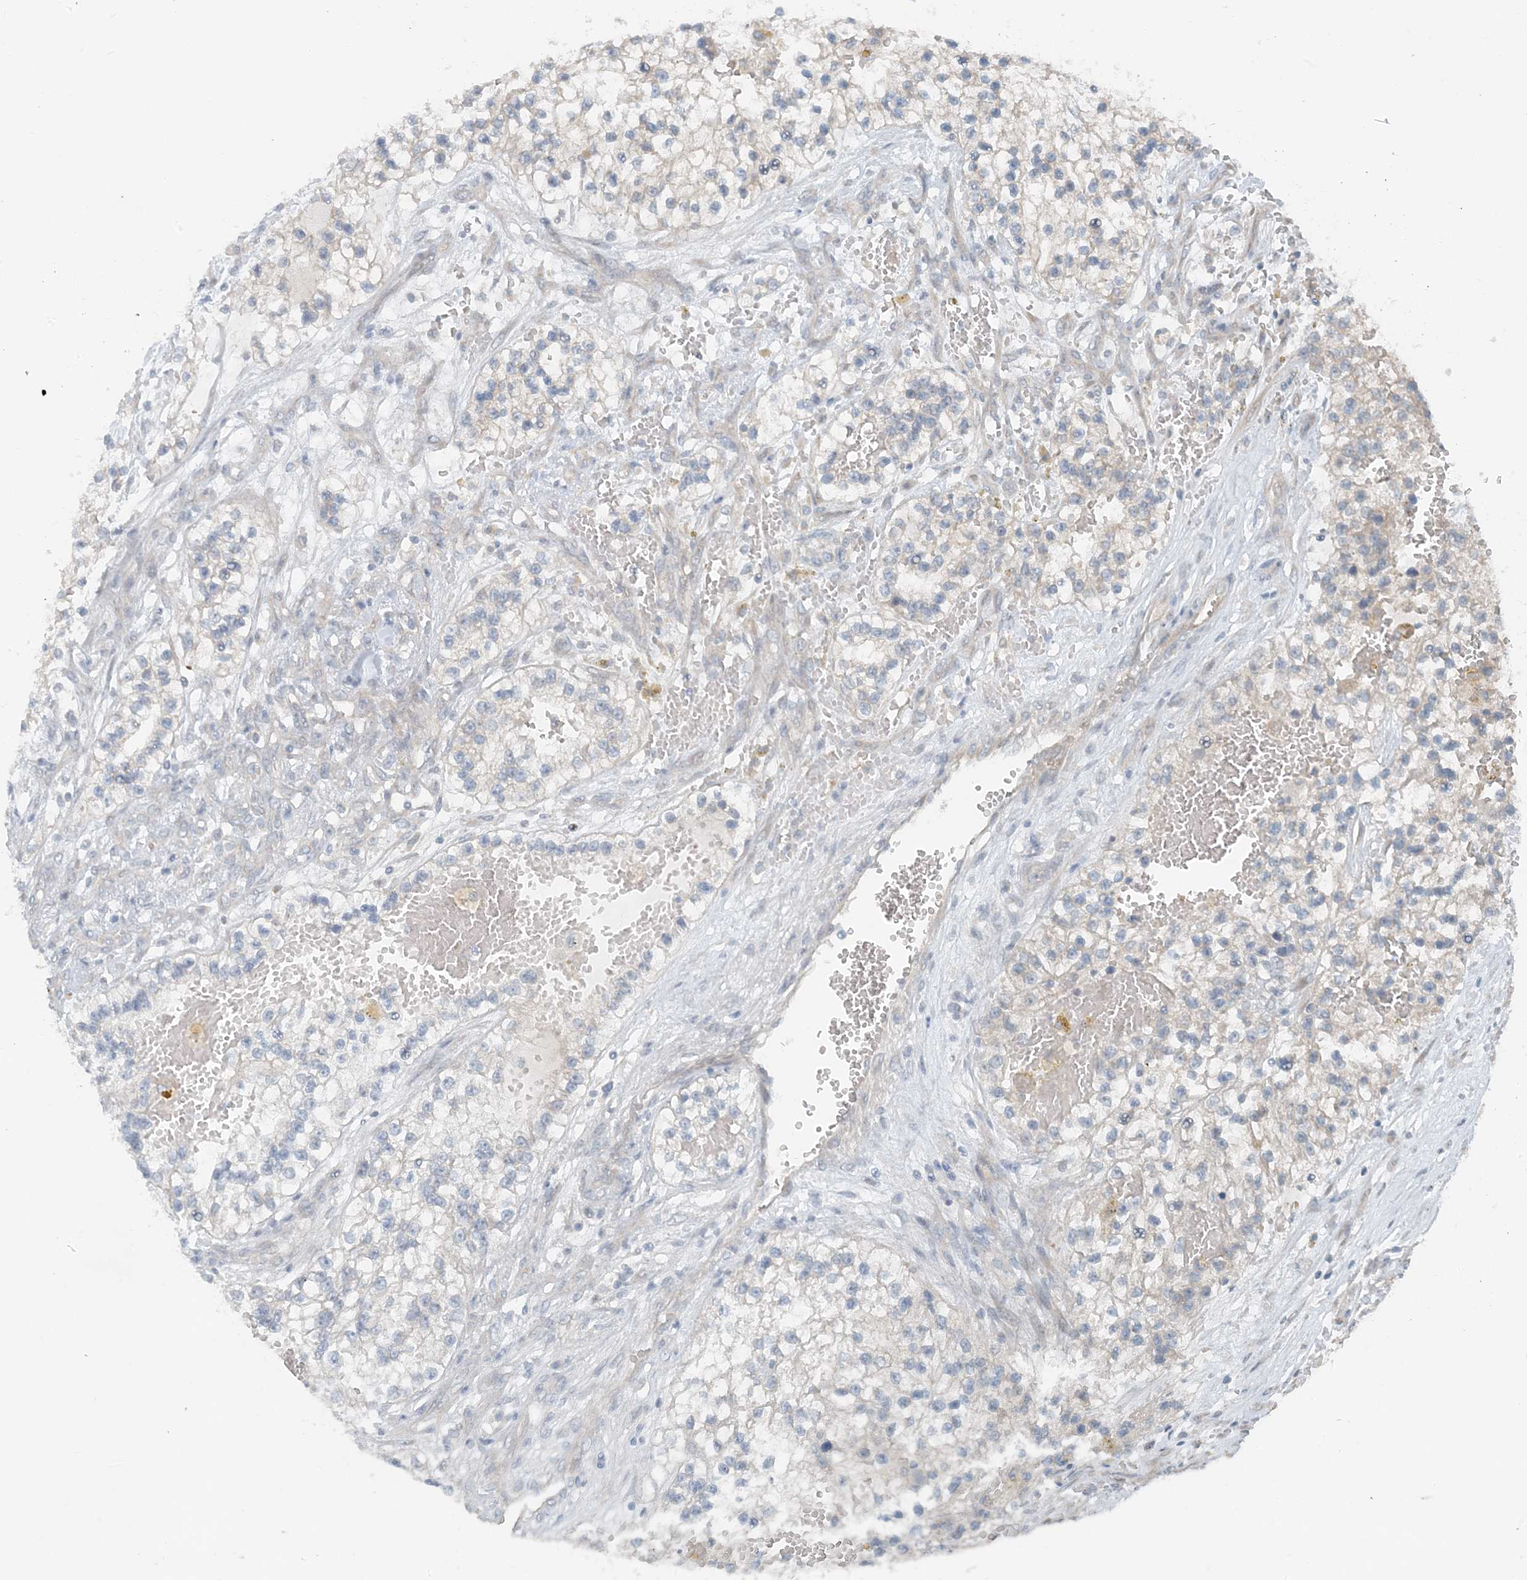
{"staining": {"intensity": "negative", "quantity": "none", "location": "none"}, "tissue": "renal cancer", "cell_type": "Tumor cells", "image_type": "cancer", "snomed": [{"axis": "morphology", "description": "Adenocarcinoma, NOS"}, {"axis": "topography", "description": "Kidney"}], "caption": "Immunohistochemistry of human renal cancer (adenocarcinoma) demonstrates no expression in tumor cells. Nuclei are stained in blue.", "gene": "MITD1", "patient": {"sex": "female", "age": 57}}